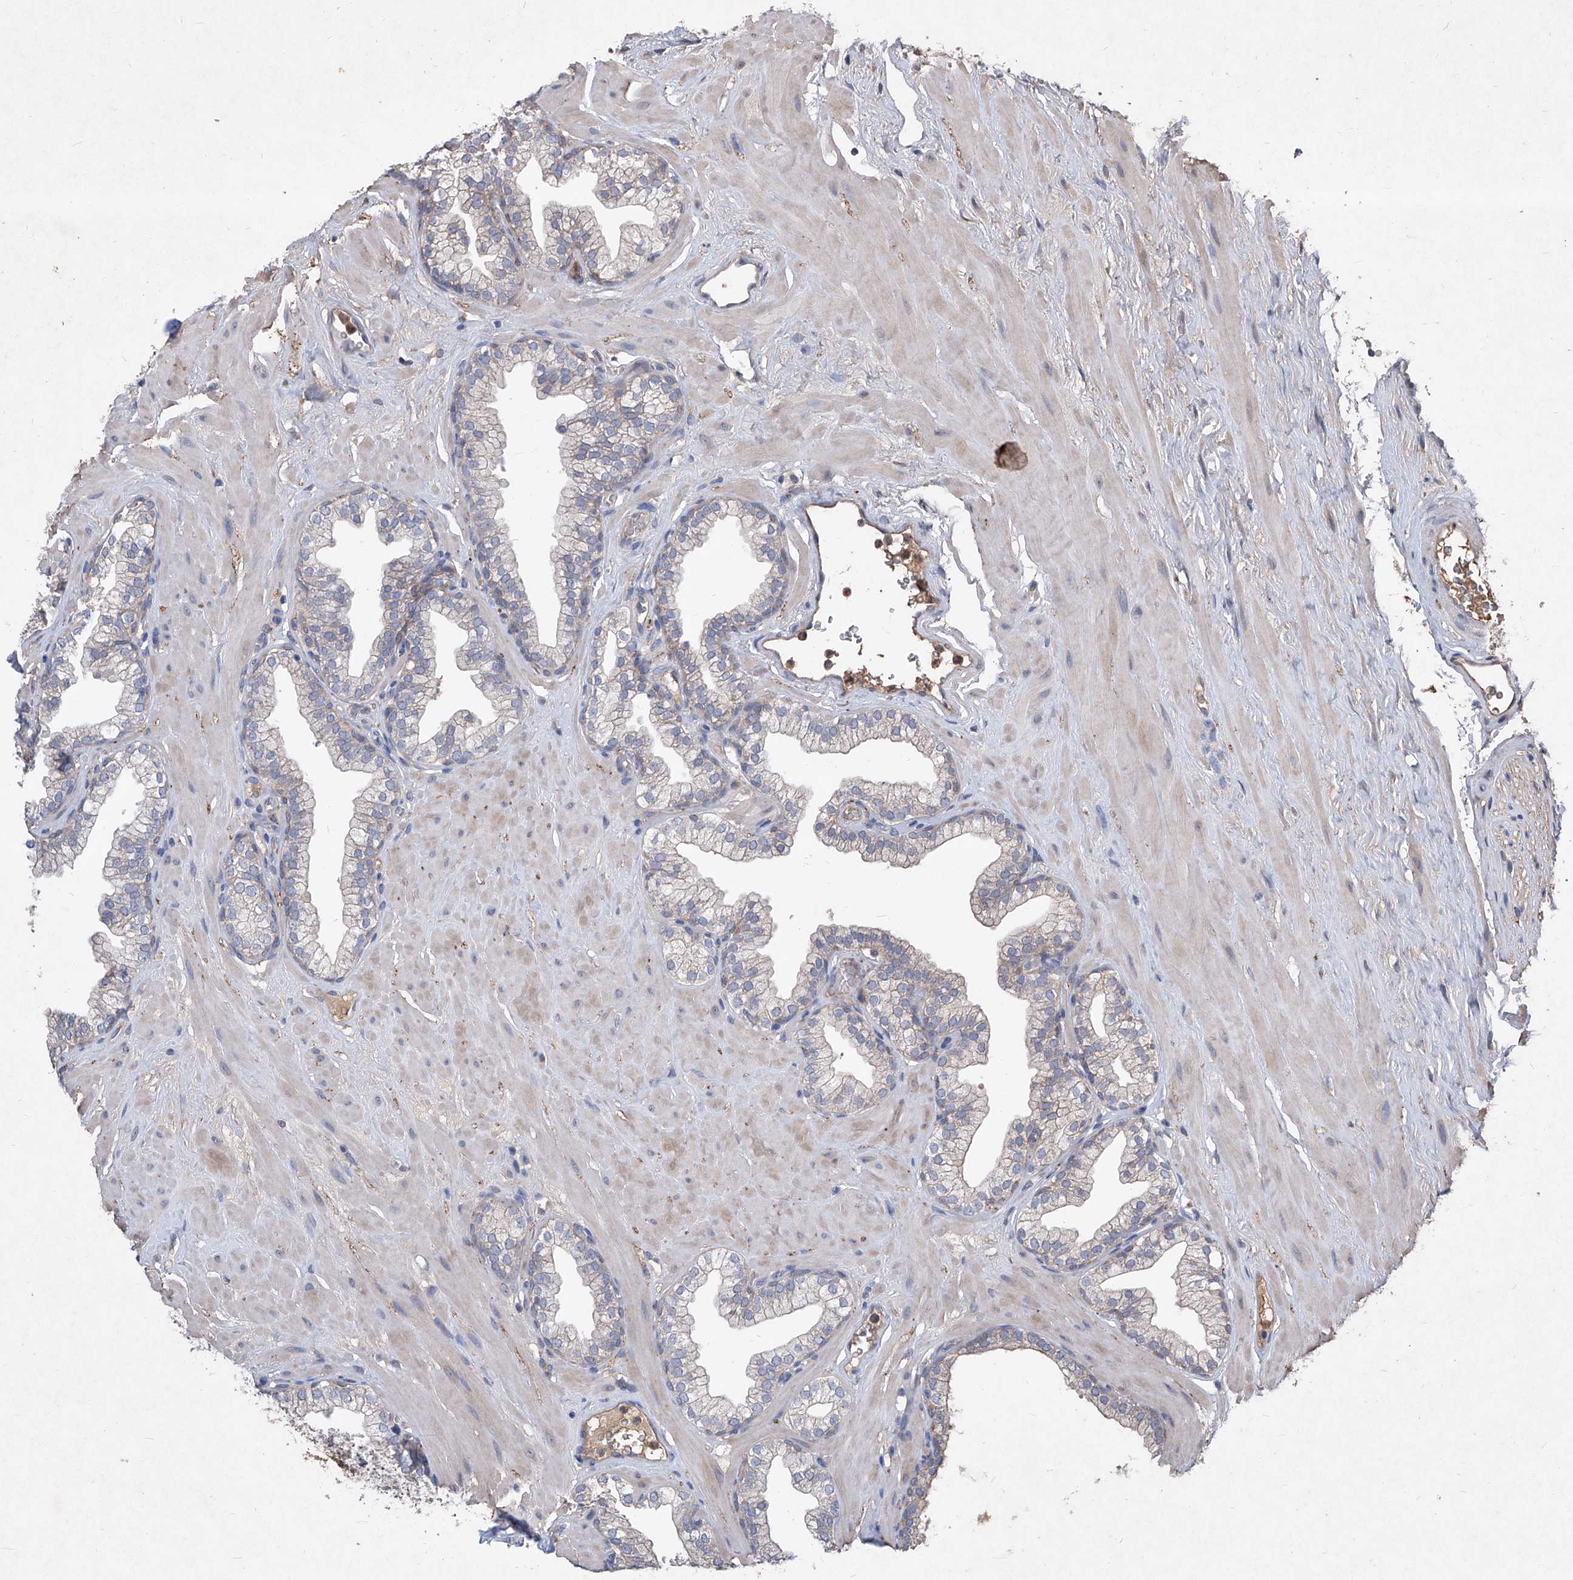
{"staining": {"intensity": "weak", "quantity": "<25%", "location": "cytoplasmic/membranous"}, "tissue": "prostate", "cell_type": "Glandular cells", "image_type": "normal", "snomed": [{"axis": "morphology", "description": "Normal tissue, NOS"}, {"axis": "morphology", "description": "Urothelial carcinoma, Low grade"}, {"axis": "topography", "description": "Urinary bladder"}, {"axis": "topography", "description": "Prostate"}], "caption": "This is an immunohistochemistry micrograph of unremarkable prostate. There is no expression in glandular cells.", "gene": "SYNGR1", "patient": {"sex": "male", "age": 60}}